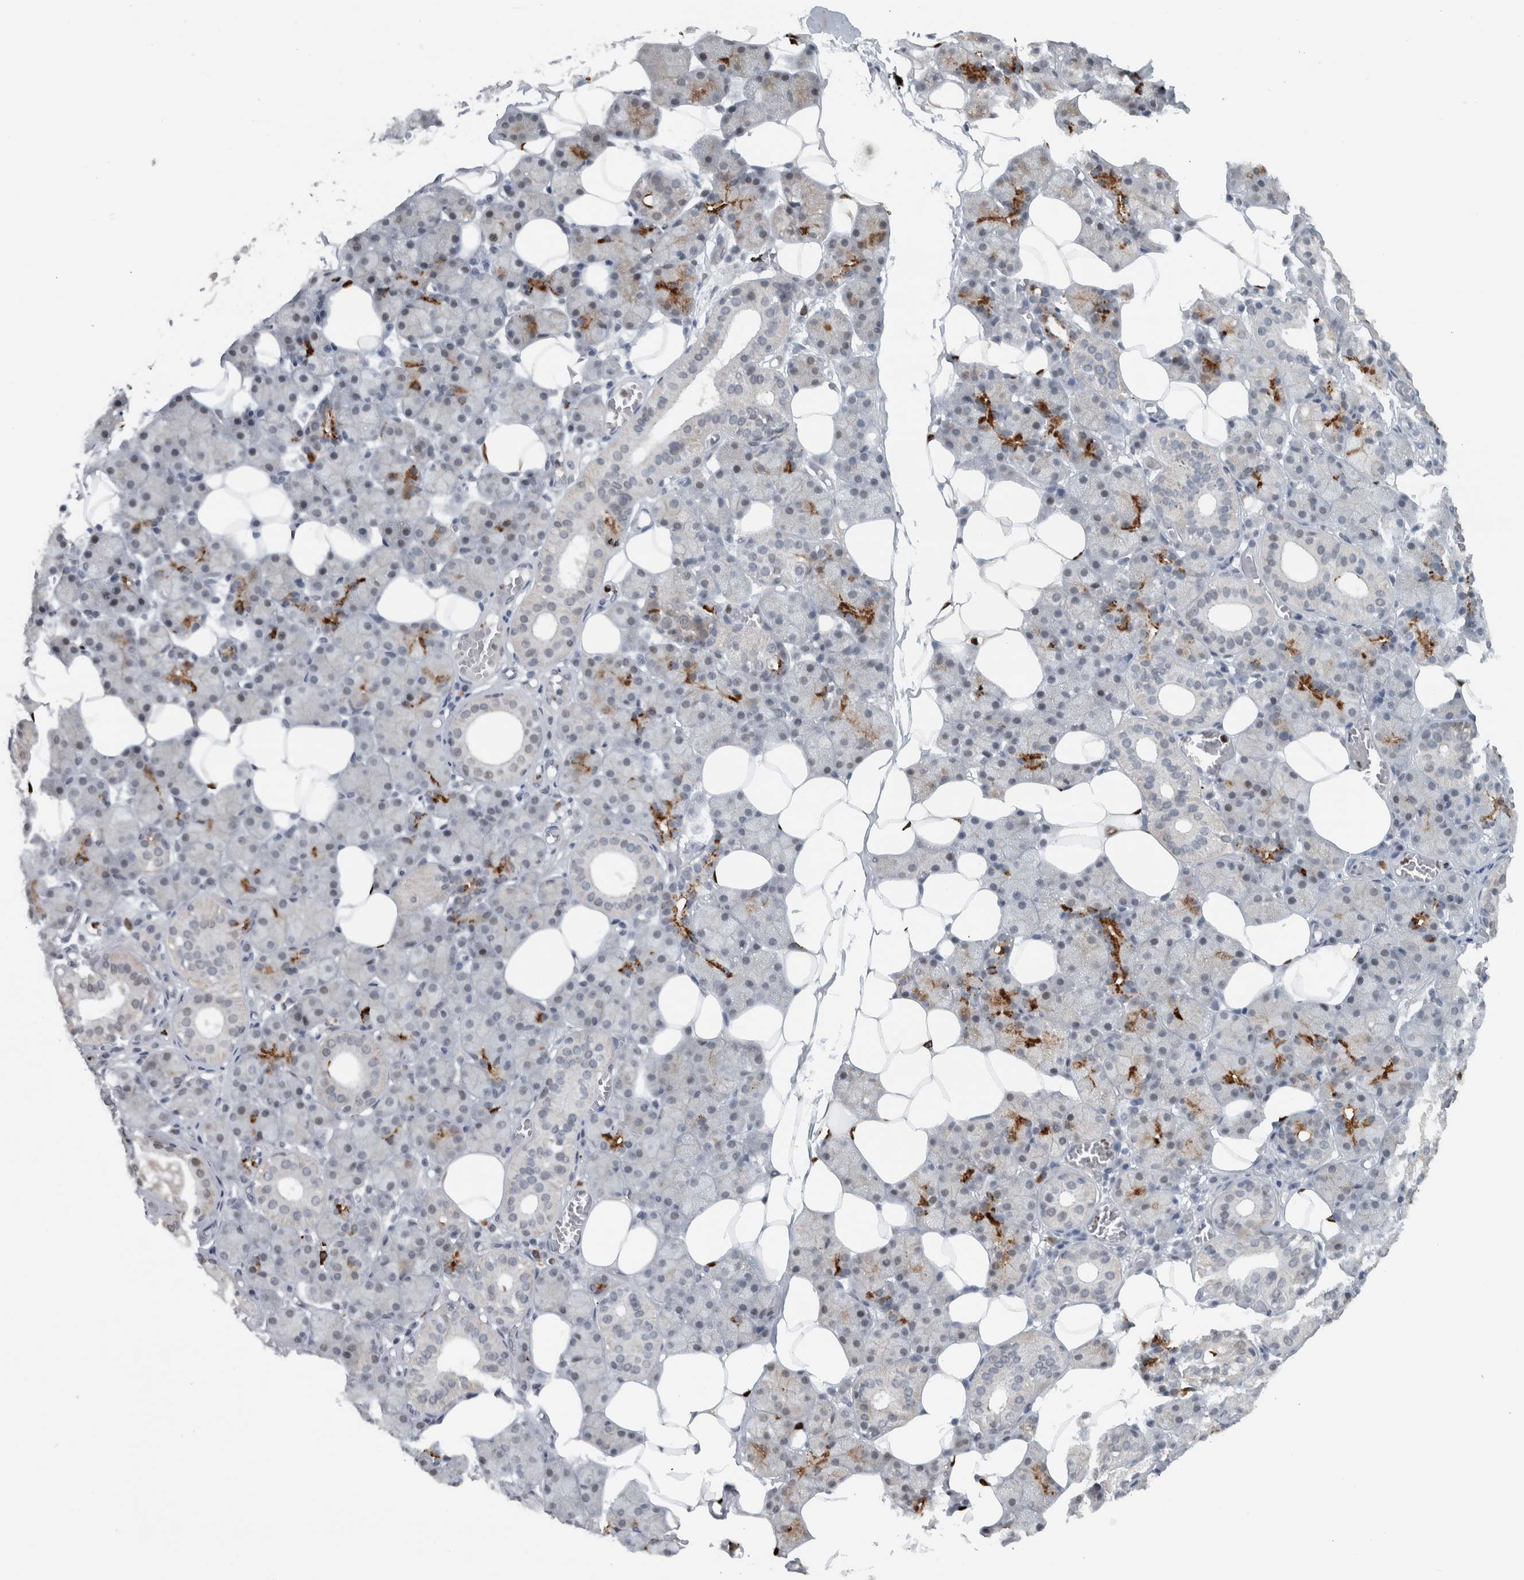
{"staining": {"intensity": "moderate", "quantity": "<25%", "location": "cytoplasmic/membranous"}, "tissue": "salivary gland", "cell_type": "Glandular cells", "image_type": "normal", "snomed": [{"axis": "morphology", "description": "Normal tissue, NOS"}, {"axis": "topography", "description": "Salivary gland"}], "caption": "IHC photomicrograph of unremarkable salivary gland stained for a protein (brown), which displays low levels of moderate cytoplasmic/membranous expression in about <25% of glandular cells.", "gene": "ADPRM", "patient": {"sex": "female", "age": 33}}